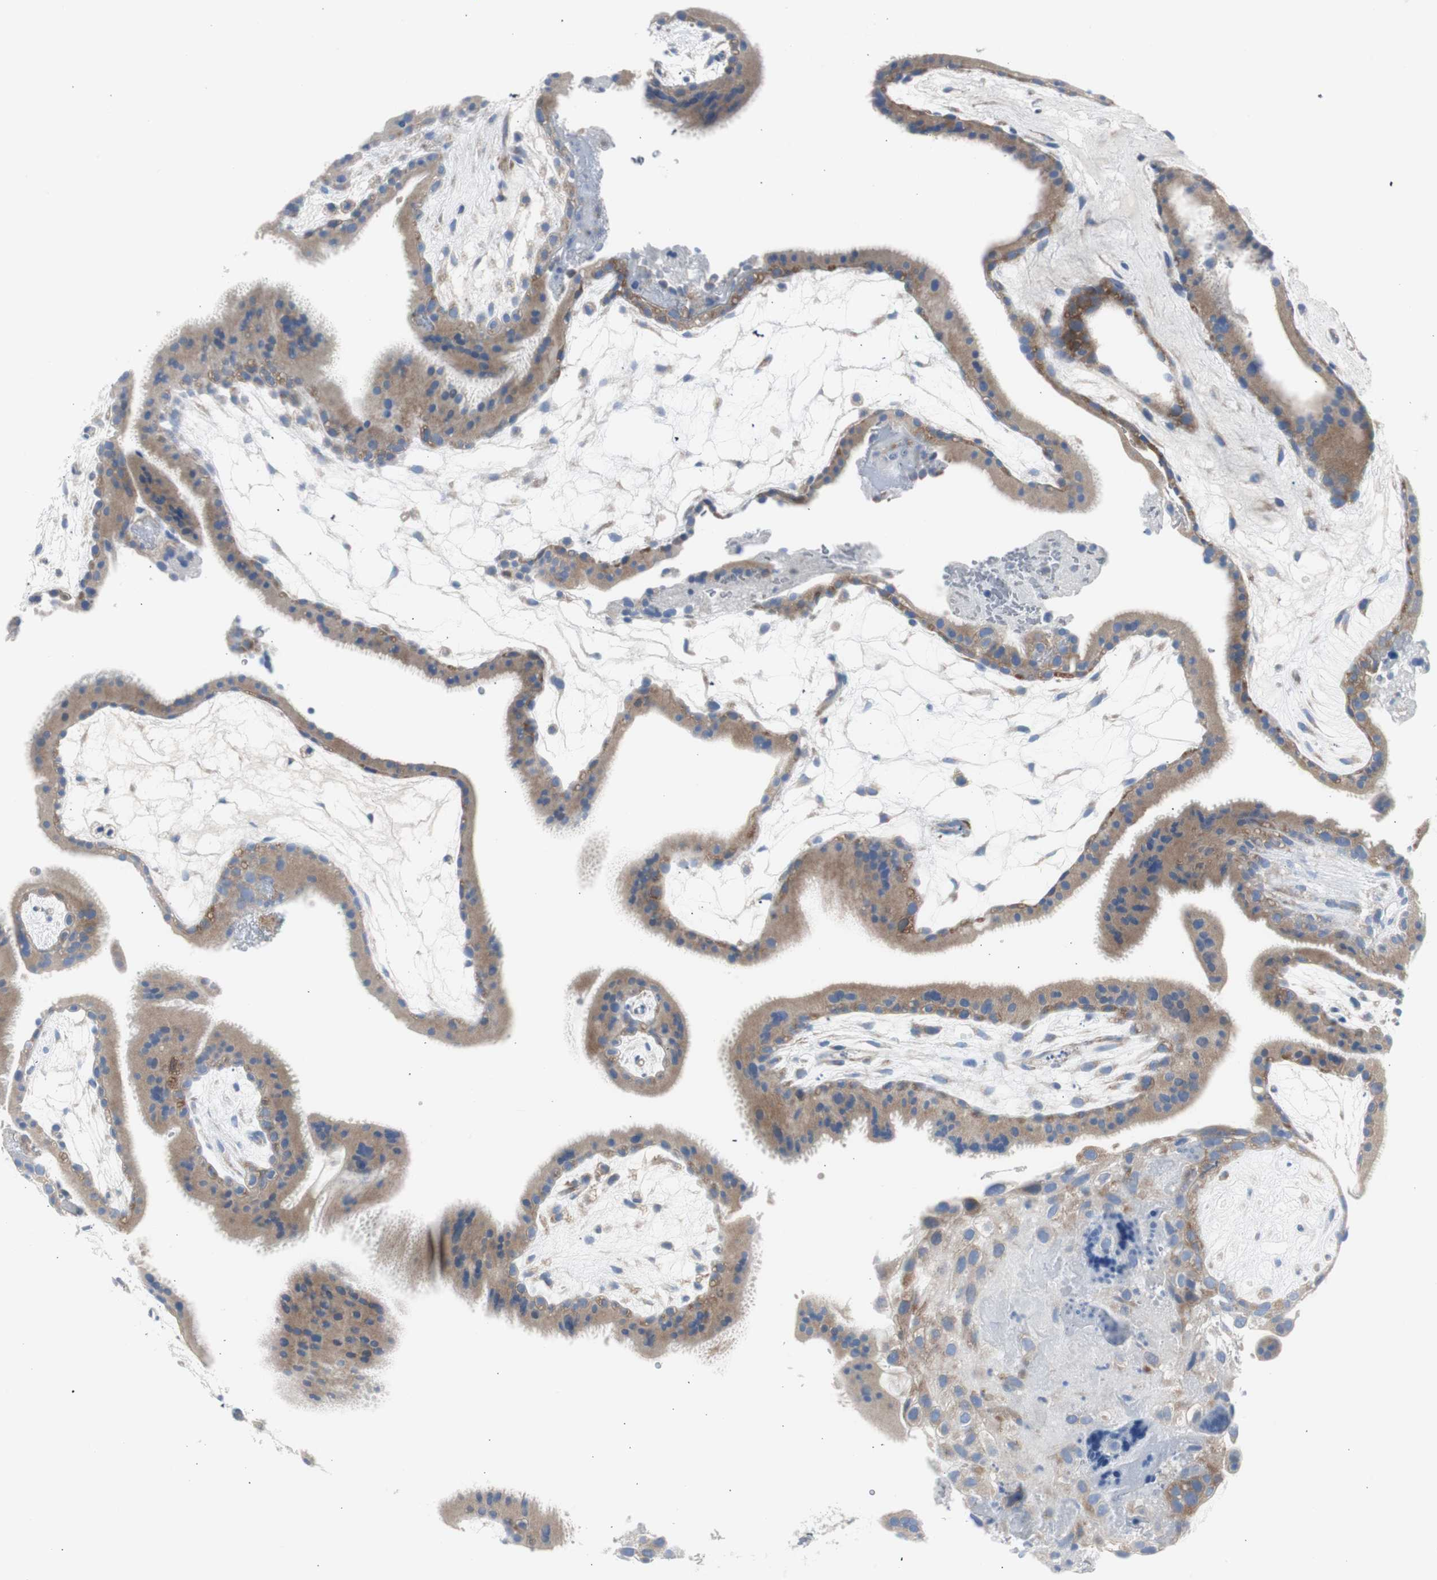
{"staining": {"intensity": "moderate", "quantity": "25%-75%", "location": "cytoplasmic/membranous"}, "tissue": "placenta", "cell_type": "Decidual cells", "image_type": "normal", "snomed": [{"axis": "morphology", "description": "Normal tissue, NOS"}, {"axis": "topography", "description": "Placenta"}], "caption": "This is an image of IHC staining of unremarkable placenta, which shows moderate positivity in the cytoplasmic/membranous of decidual cells.", "gene": "RPS12", "patient": {"sex": "female", "age": 19}}